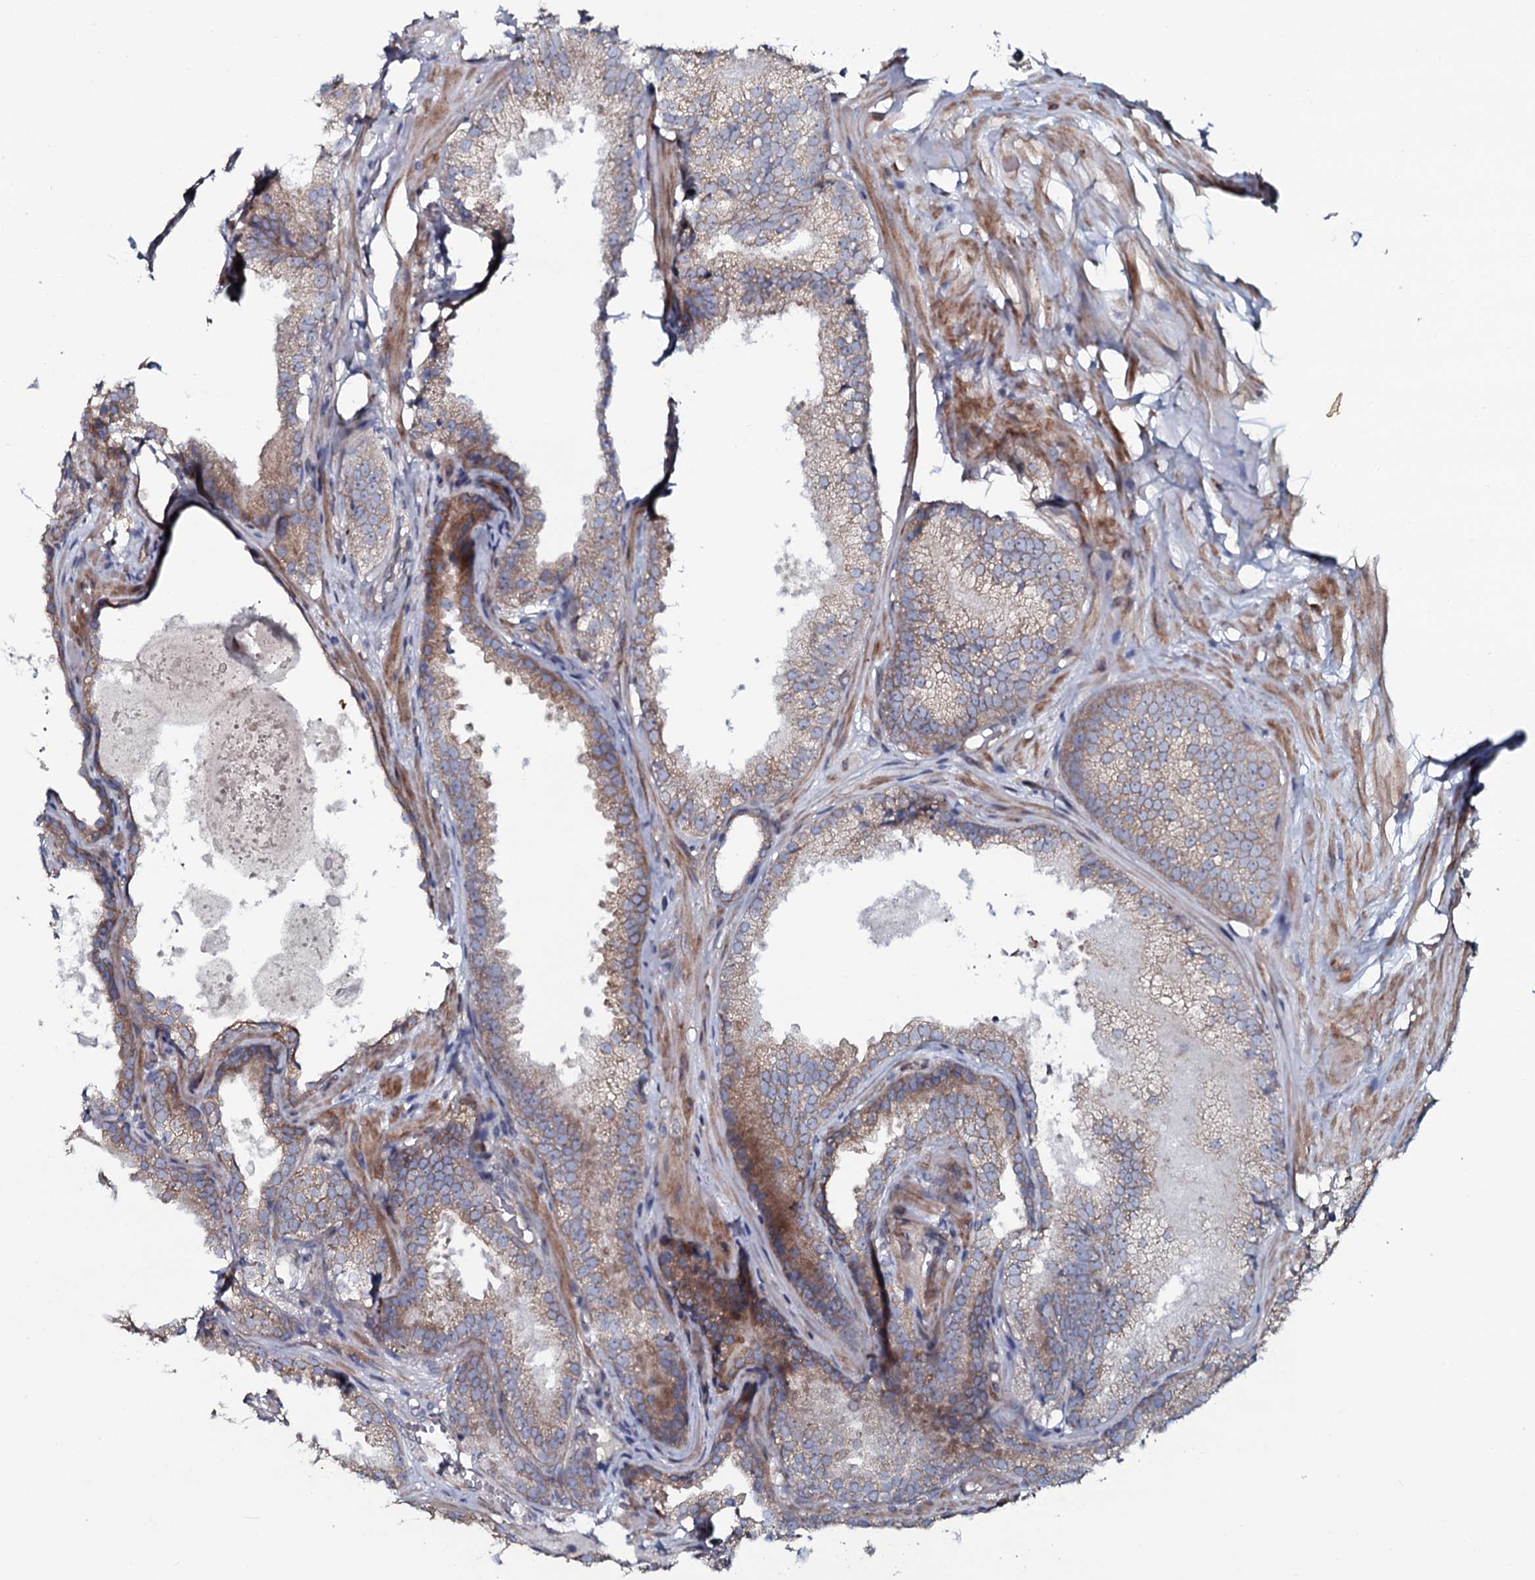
{"staining": {"intensity": "moderate", "quantity": "25%-75%", "location": "cytoplasmic/membranous"}, "tissue": "prostate cancer", "cell_type": "Tumor cells", "image_type": "cancer", "snomed": [{"axis": "morphology", "description": "Adenocarcinoma, High grade"}, {"axis": "topography", "description": "Prostate"}], "caption": "Immunohistochemistry (IHC) micrograph of adenocarcinoma (high-grade) (prostate) stained for a protein (brown), which displays medium levels of moderate cytoplasmic/membranous positivity in about 25%-75% of tumor cells.", "gene": "TMEM151A", "patient": {"sex": "male", "age": 69}}